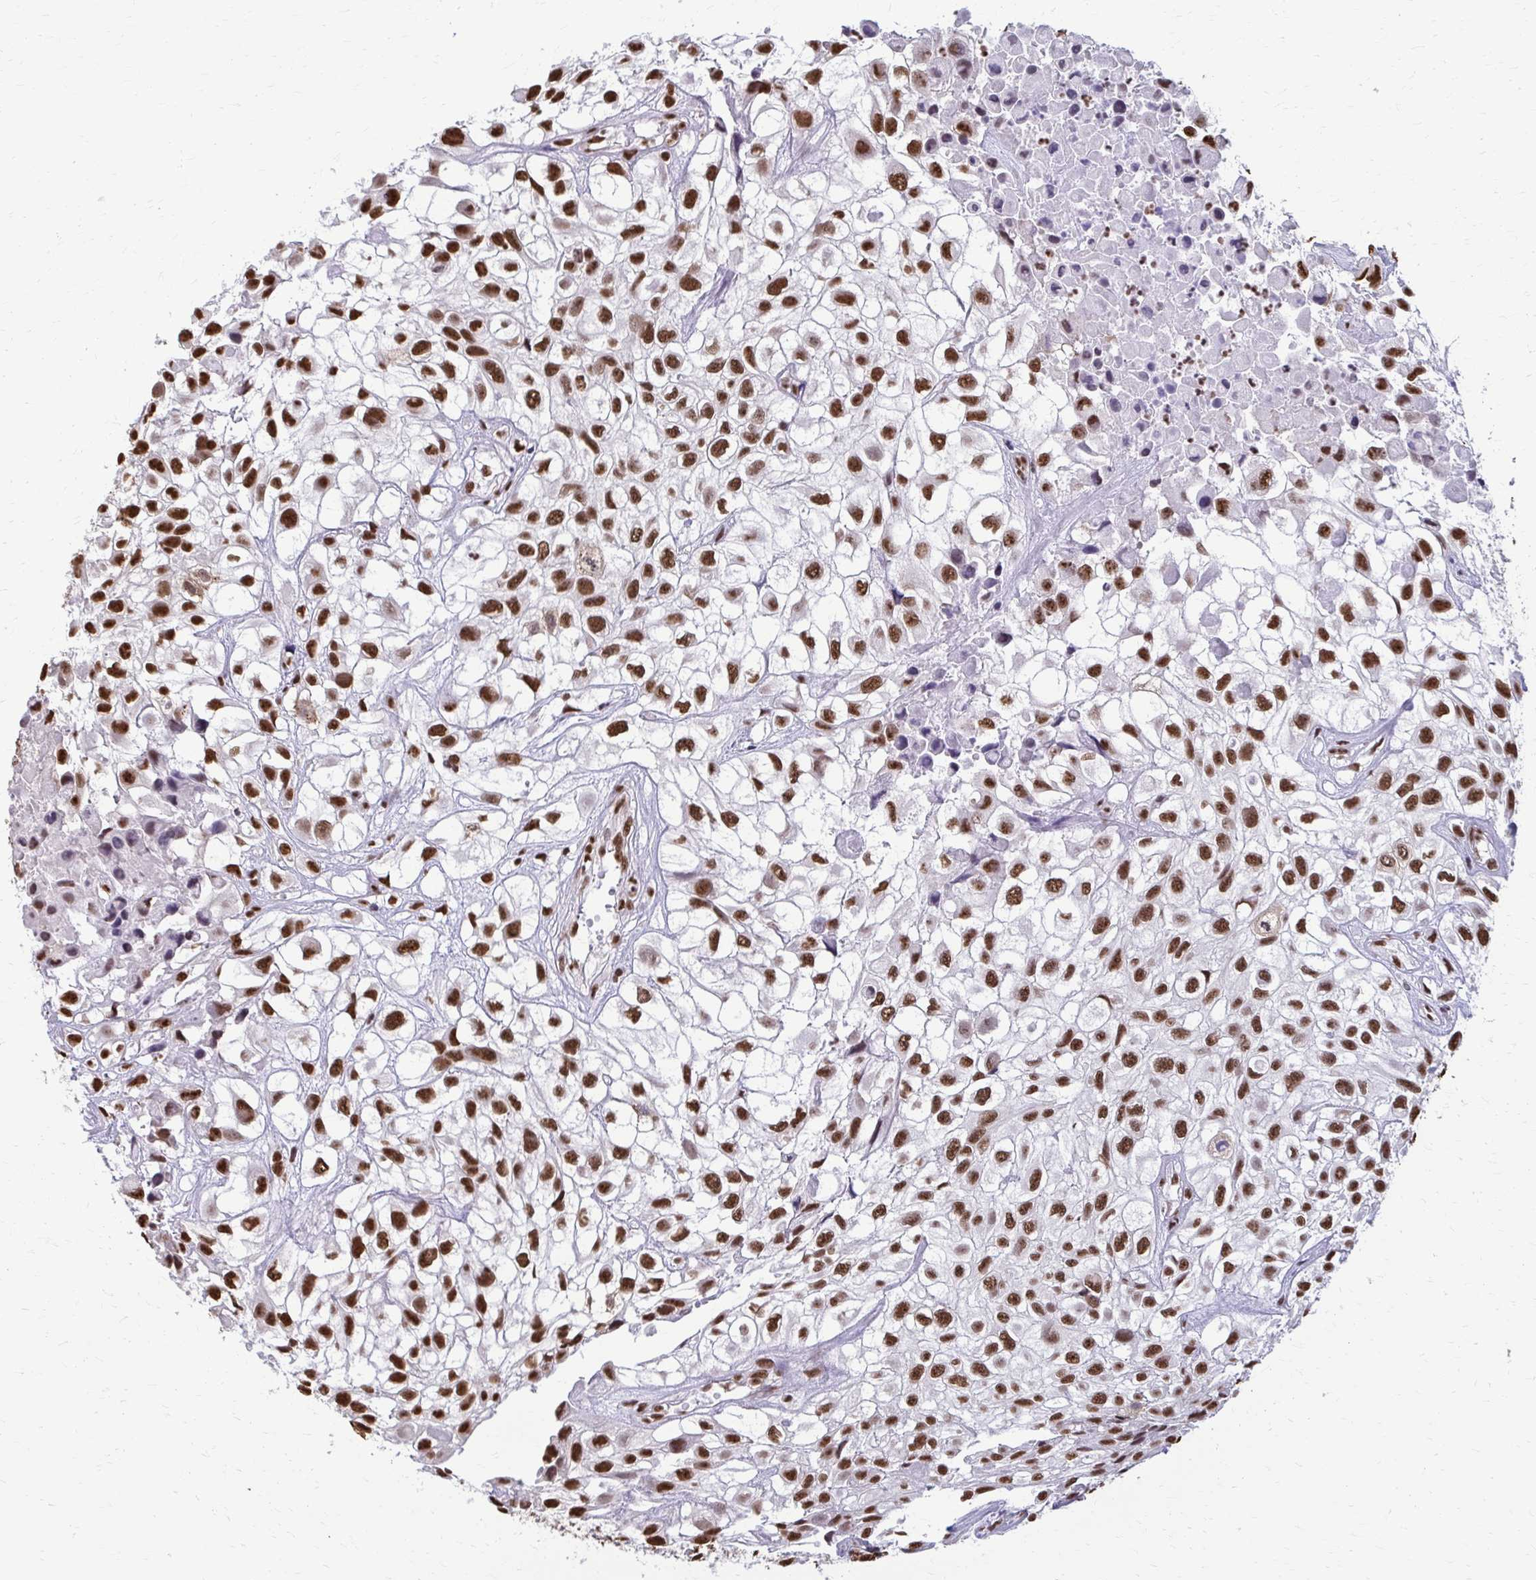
{"staining": {"intensity": "moderate", "quantity": ">75%", "location": "nuclear"}, "tissue": "urothelial cancer", "cell_type": "Tumor cells", "image_type": "cancer", "snomed": [{"axis": "morphology", "description": "Urothelial carcinoma, High grade"}, {"axis": "topography", "description": "Urinary bladder"}], "caption": "Brown immunohistochemical staining in urothelial cancer reveals moderate nuclear positivity in about >75% of tumor cells.", "gene": "SNRPA", "patient": {"sex": "male", "age": 56}}